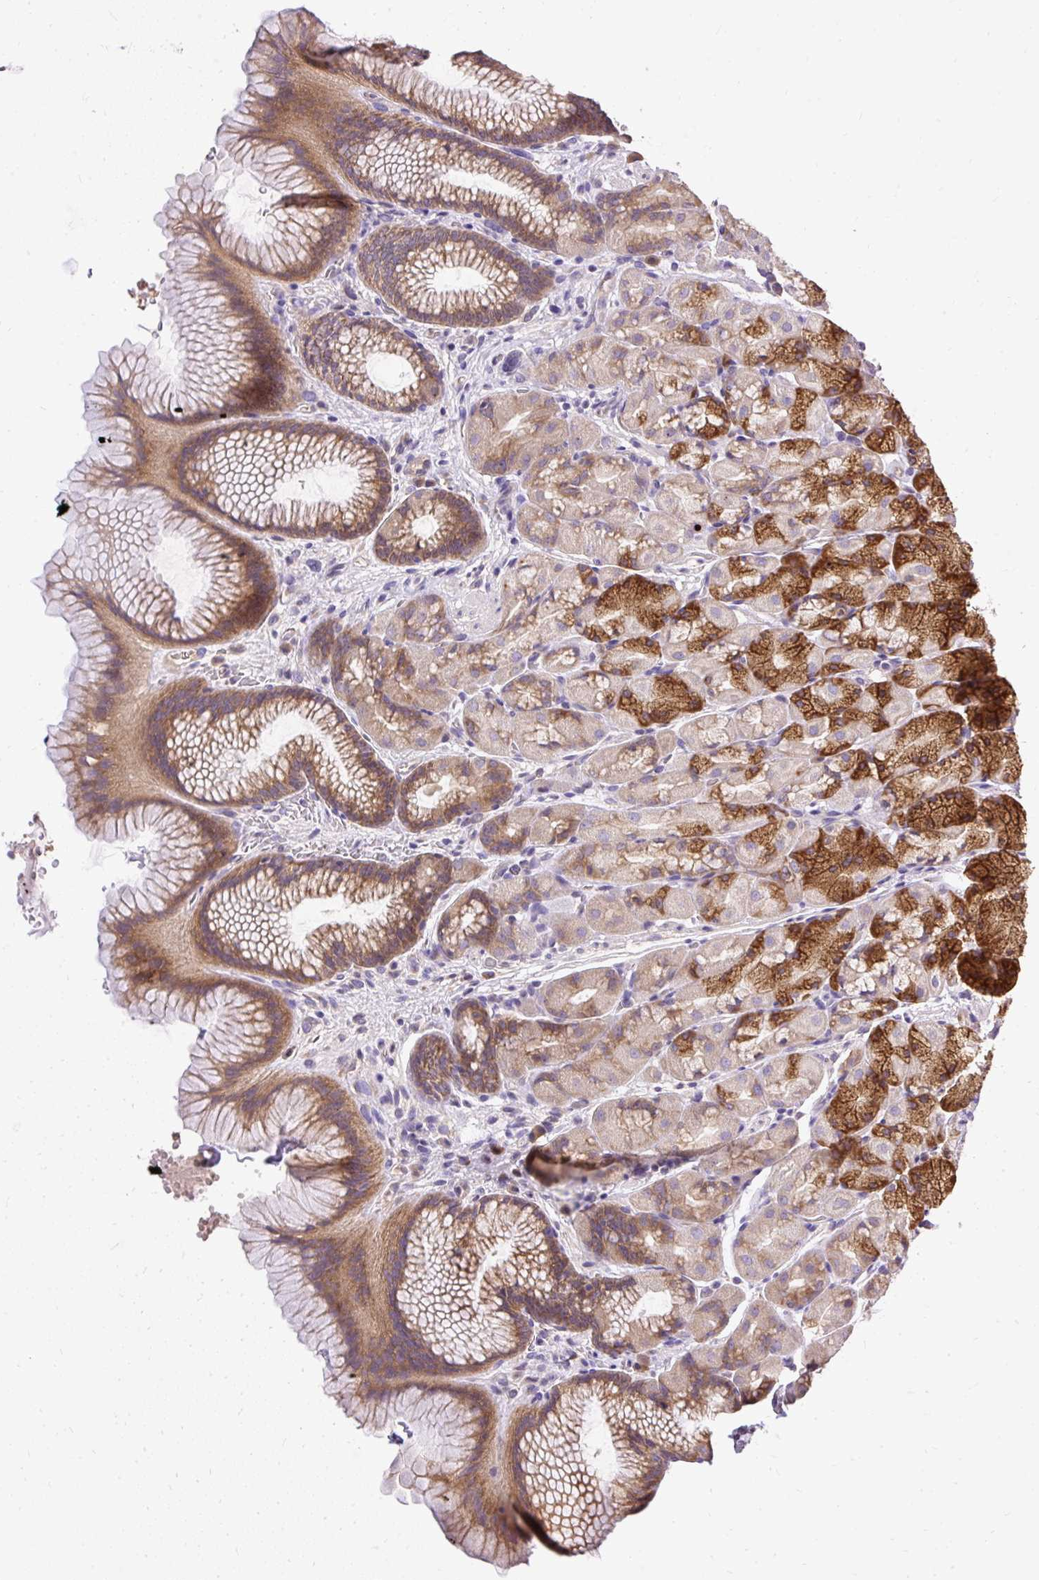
{"staining": {"intensity": "strong", "quantity": "25%-75%", "location": "cytoplasmic/membranous"}, "tissue": "stomach", "cell_type": "Glandular cells", "image_type": "normal", "snomed": [{"axis": "morphology", "description": "Normal tissue, NOS"}, {"axis": "topography", "description": "Stomach"}], "caption": "About 25%-75% of glandular cells in normal human stomach display strong cytoplasmic/membranous protein expression as visualized by brown immunohistochemical staining.", "gene": "SEC63", "patient": {"sex": "male", "age": 63}}